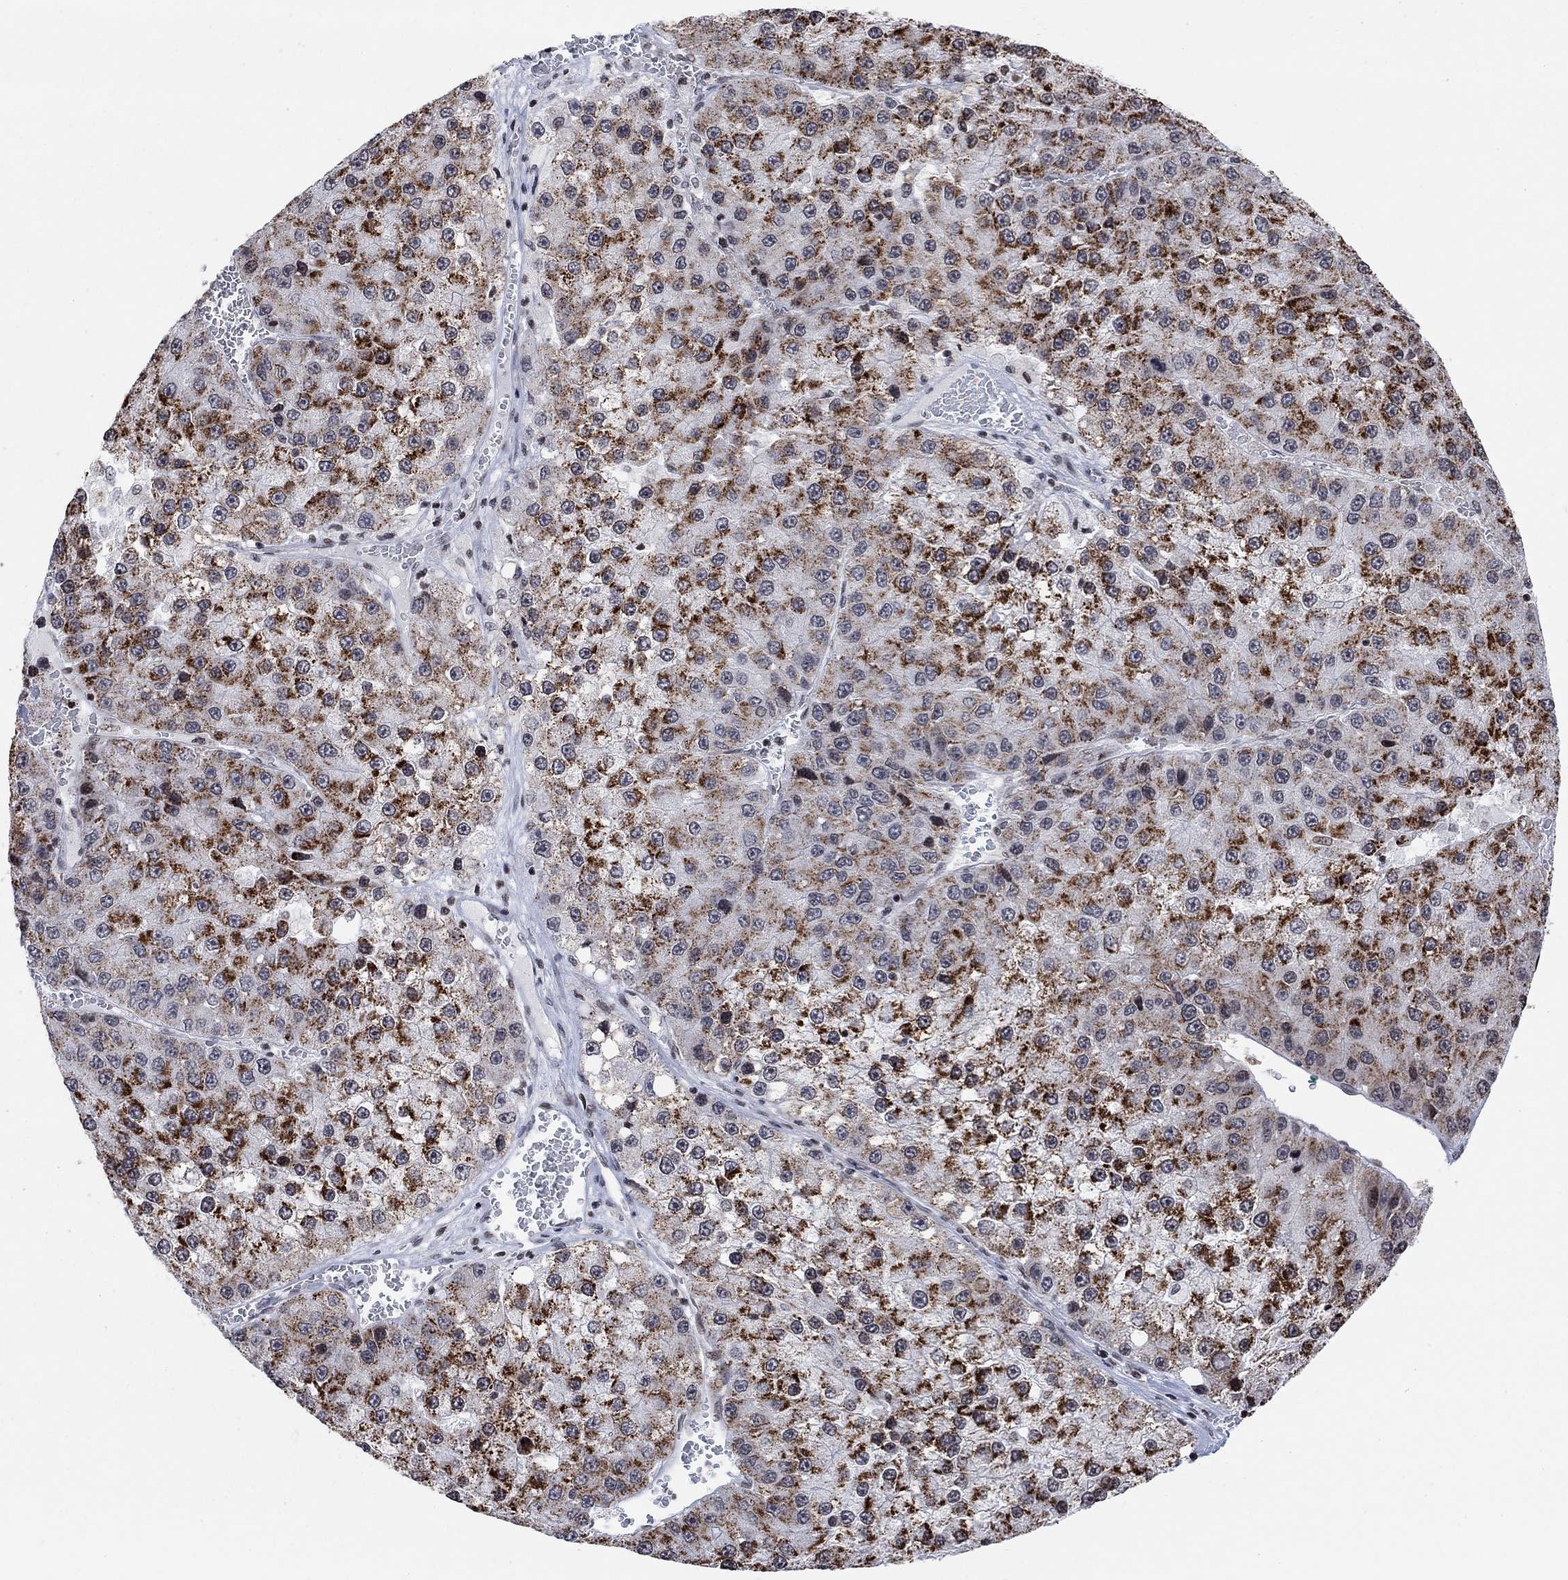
{"staining": {"intensity": "strong", "quantity": ">75%", "location": "cytoplasmic/membranous"}, "tissue": "liver cancer", "cell_type": "Tumor cells", "image_type": "cancer", "snomed": [{"axis": "morphology", "description": "Carcinoma, Hepatocellular, NOS"}, {"axis": "topography", "description": "Liver"}], "caption": "The immunohistochemical stain labels strong cytoplasmic/membranous positivity in tumor cells of liver hepatocellular carcinoma tissue. (DAB IHC with brightfield microscopy, high magnification).", "gene": "ABHD14A", "patient": {"sex": "female", "age": 73}}